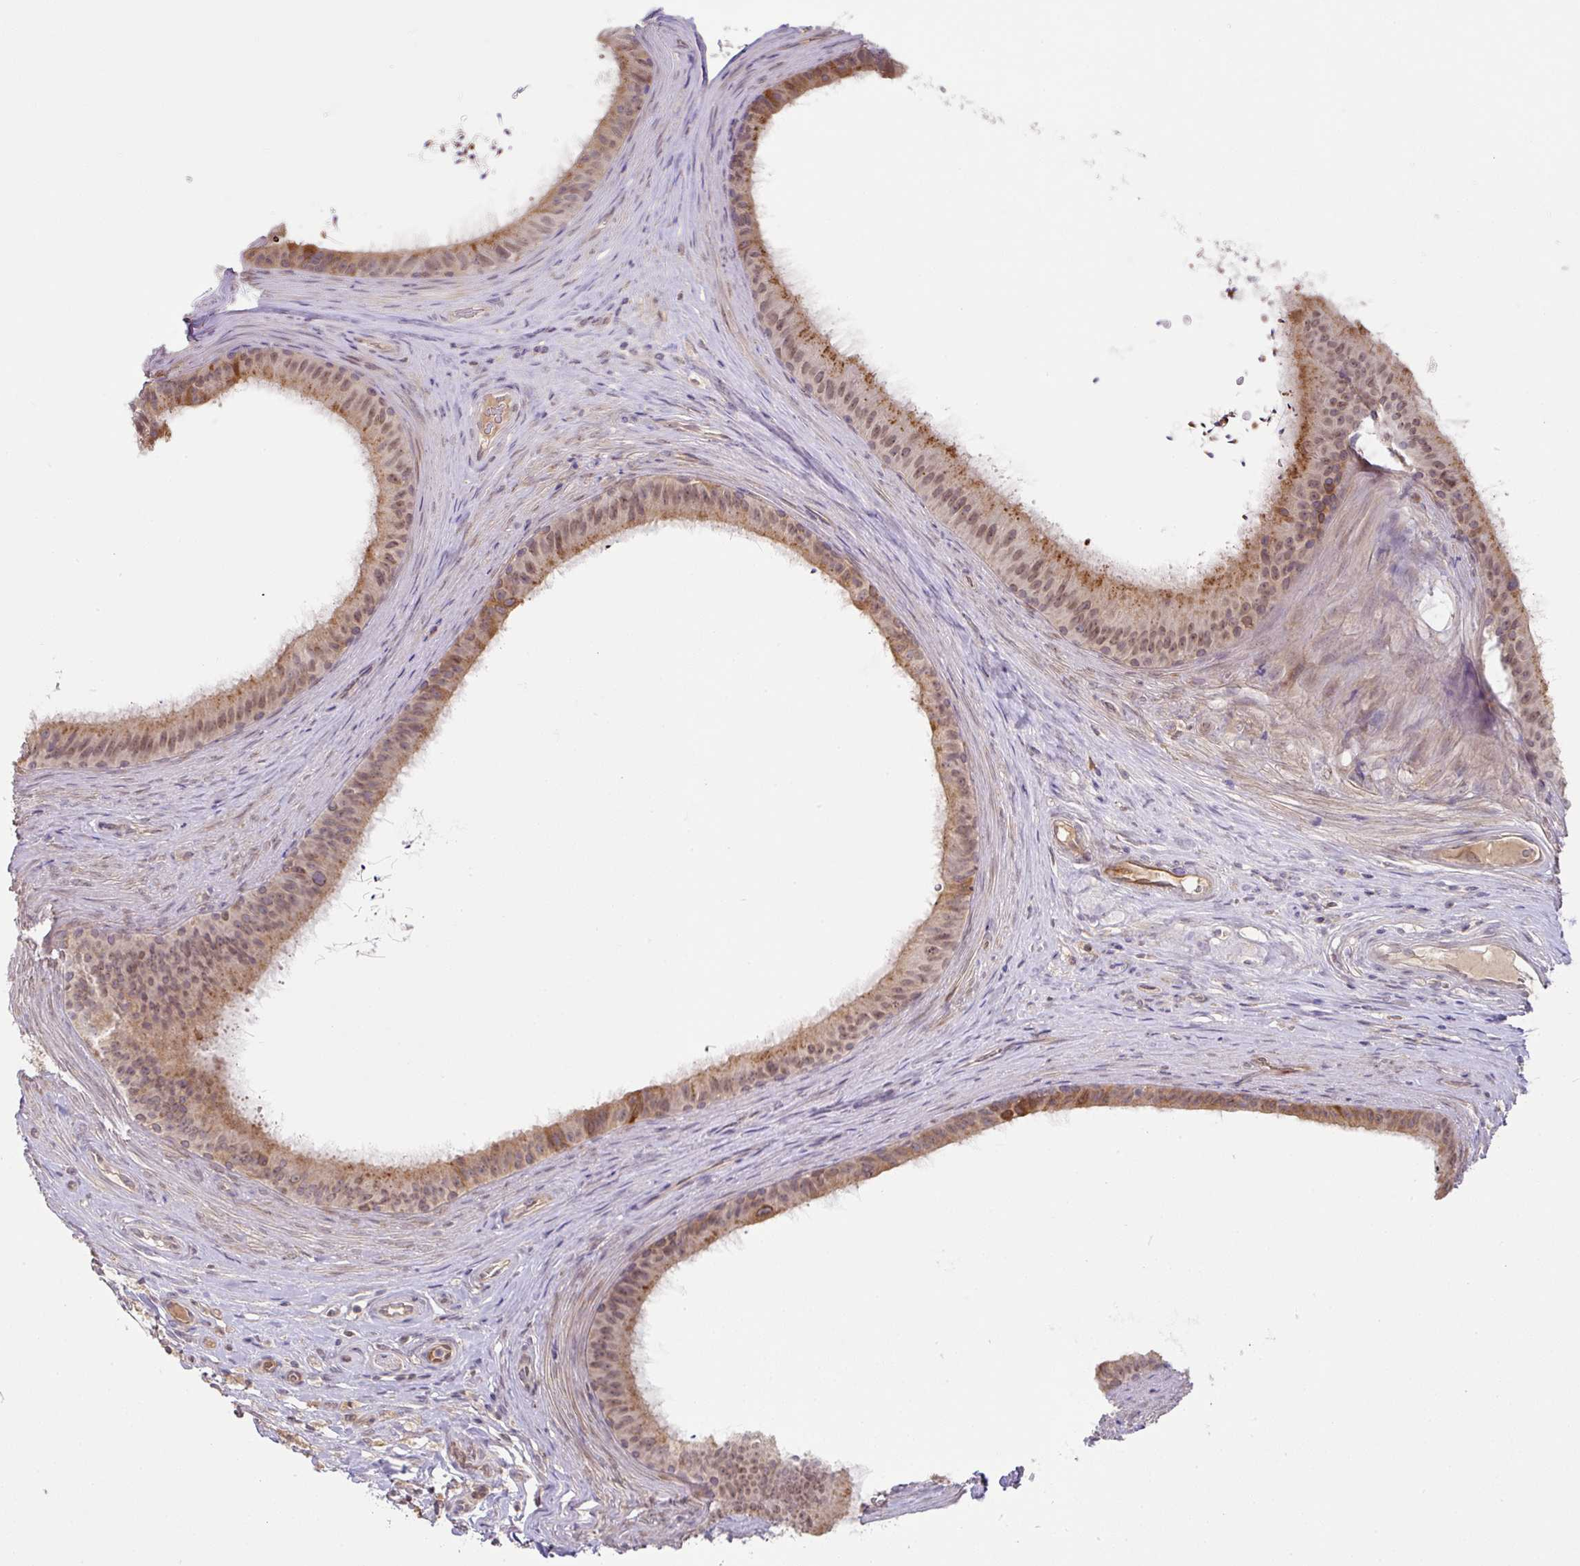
{"staining": {"intensity": "moderate", "quantity": ">75%", "location": "cytoplasmic/membranous,nuclear"}, "tissue": "epididymis", "cell_type": "Glandular cells", "image_type": "normal", "snomed": [{"axis": "morphology", "description": "Normal tissue, NOS"}, {"axis": "topography", "description": "Testis"}, {"axis": "topography", "description": "Epididymis"}], "caption": "A high-resolution image shows IHC staining of benign epididymis, which displays moderate cytoplasmic/membranous,nuclear positivity in approximately >75% of glandular cells. (DAB (3,3'-diaminobenzidine) IHC with brightfield microscopy, high magnification).", "gene": "GCNT7", "patient": {"sex": "male", "age": 41}}